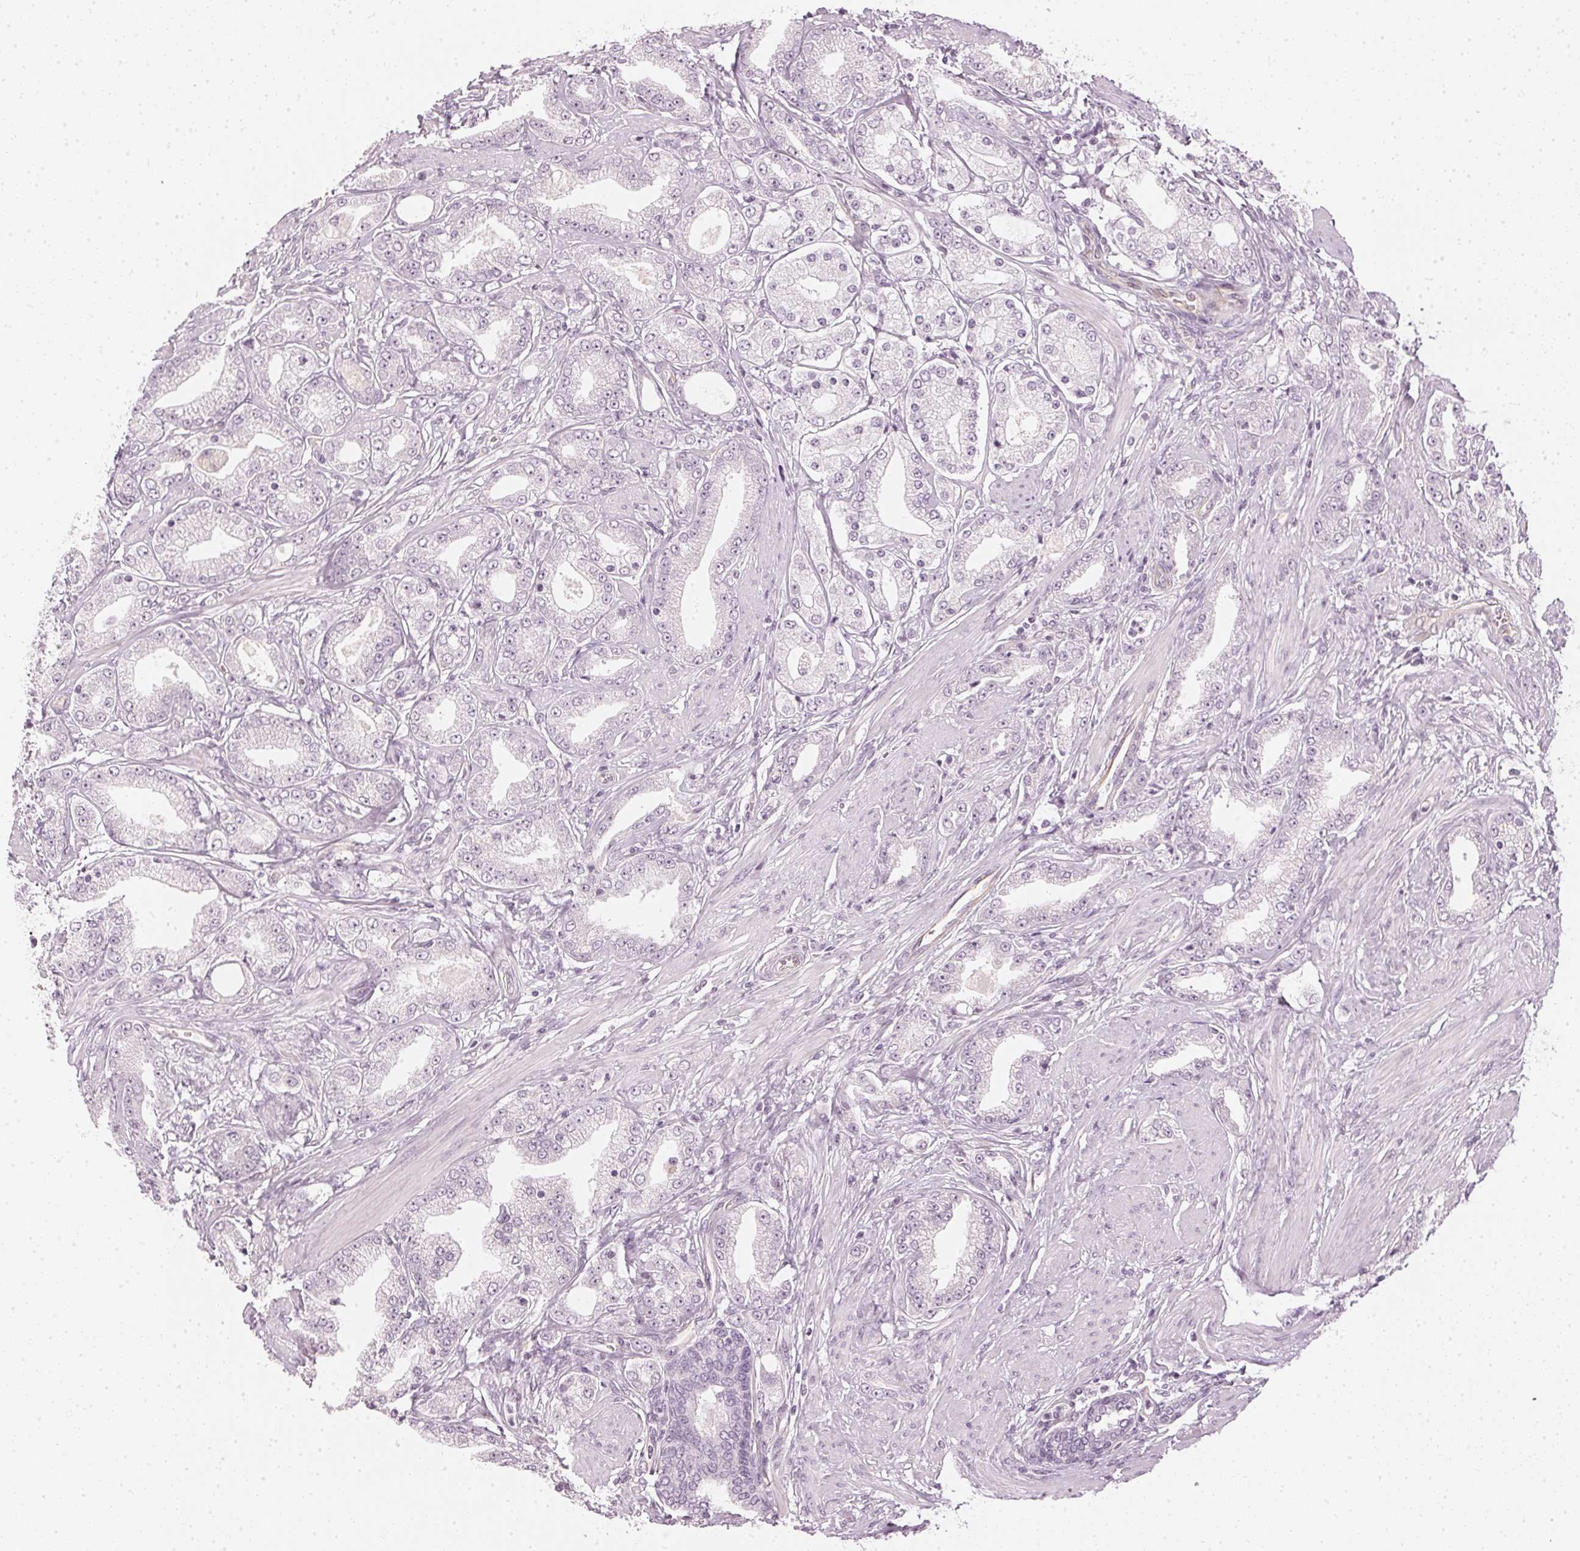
{"staining": {"intensity": "negative", "quantity": "none", "location": "none"}, "tissue": "prostate cancer", "cell_type": "Tumor cells", "image_type": "cancer", "snomed": [{"axis": "morphology", "description": "Adenocarcinoma, High grade"}, {"axis": "topography", "description": "Prostate"}], "caption": "Tumor cells show no significant positivity in prostate cancer.", "gene": "APLP1", "patient": {"sex": "male", "age": 67}}